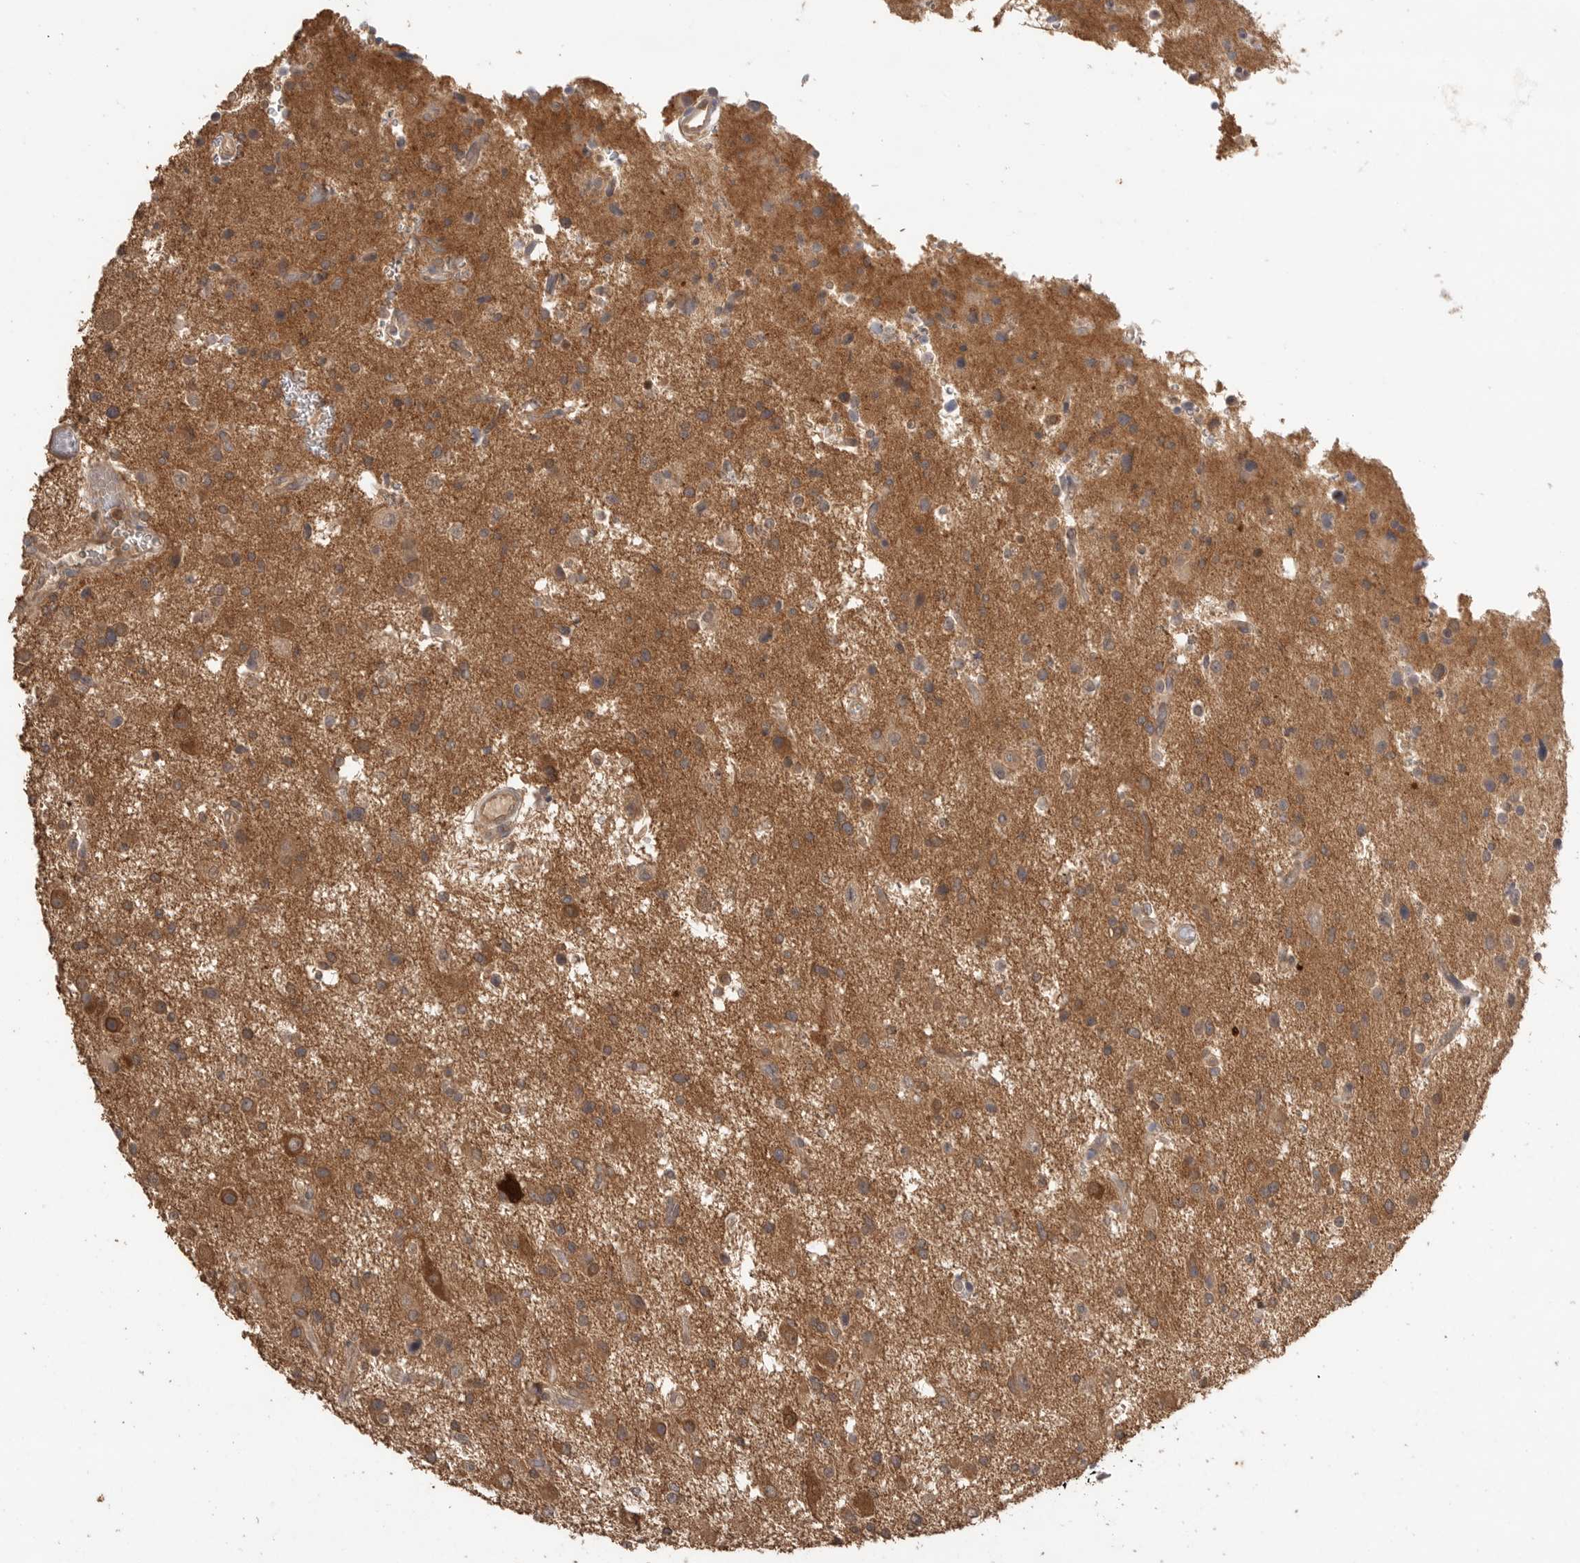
{"staining": {"intensity": "moderate", "quantity": "25%-75%", "location": "cytoplasmic/membranous"}, "tissue": "glioma", "cell_type": "Tumor cells", "image_type": "cancer", "snomed": [{"axis": "morphology", "description": "Glioma, malignant, High grade"}, {"axis": "topography", "description": "Brain"}], "caption": "Immunohistochemical staining of glioma displays medium levels of moderate cytoplasmic/membranous positivity in approximately 25%-75% of tumor cells.", "gene": "MAP2K1", "patient": {"sex": "male", "age": 33}}